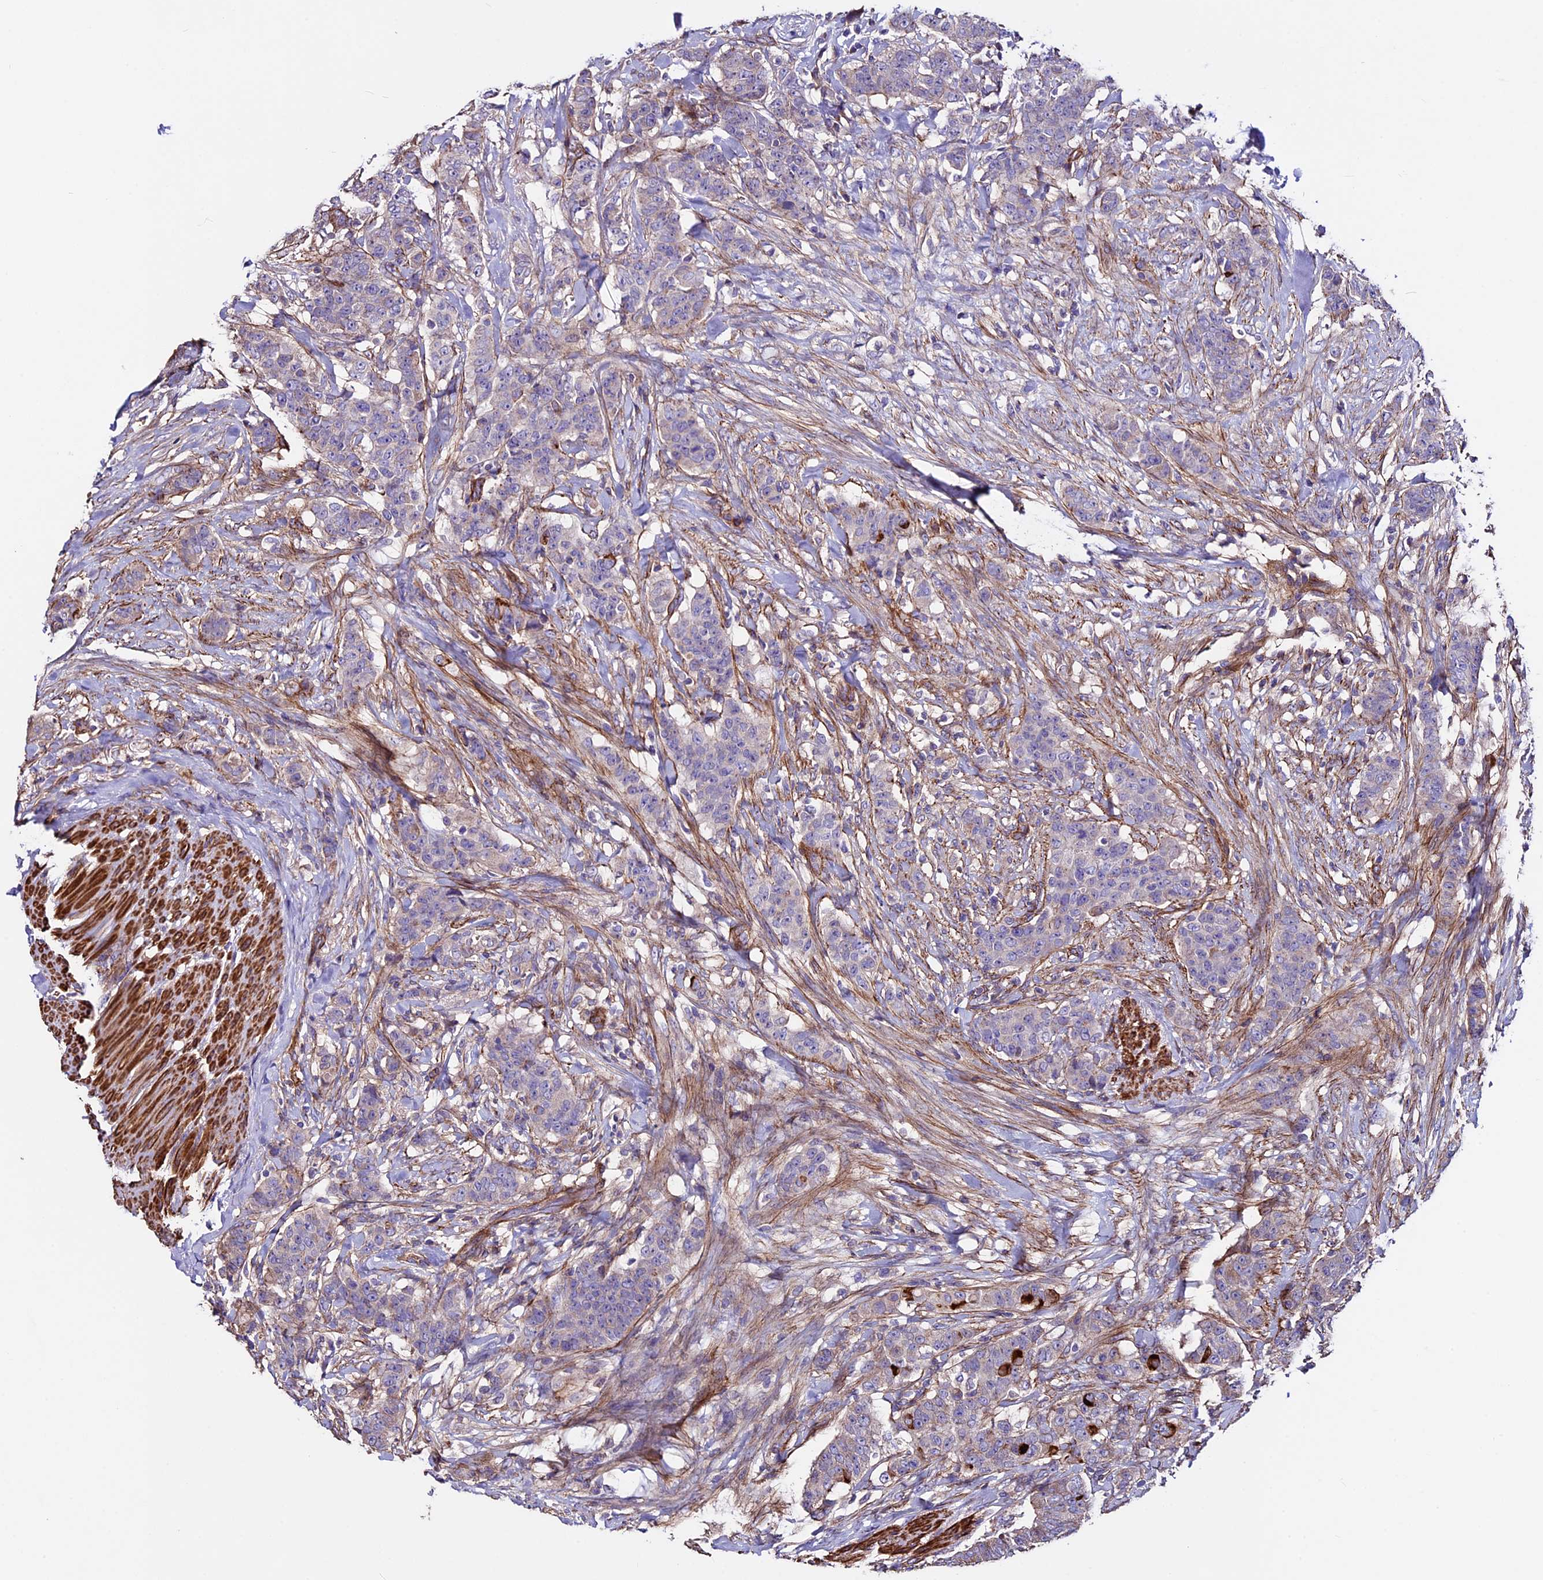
{"staining": {"intensity": "weak", "quantity": "25%-75%", "location": "cytoplasmic/membranous"}, "tissue": "breast cancer", "cell_type": "Tumor cells", "image_type": "cancer", "snomed": [{"axis": "morphology", "description": "Duct carcinoma"}, {"axis": "topography", "description": "Breast"}], "caption": "Brown immunohistochemical staining in human infiltrating ductal carcinoma (breast) displays weak cytoplasmic/membranous staining in approximately 25%-75% of tumor cells. The staining was performed using DAB (3,3'-diaminobenzidine), with brown indicating positive protein expression. Nuclei are stained blue with hematoxylin.", "gene": "EVA1B", "patient": {"sex": "female", "age": 40}}